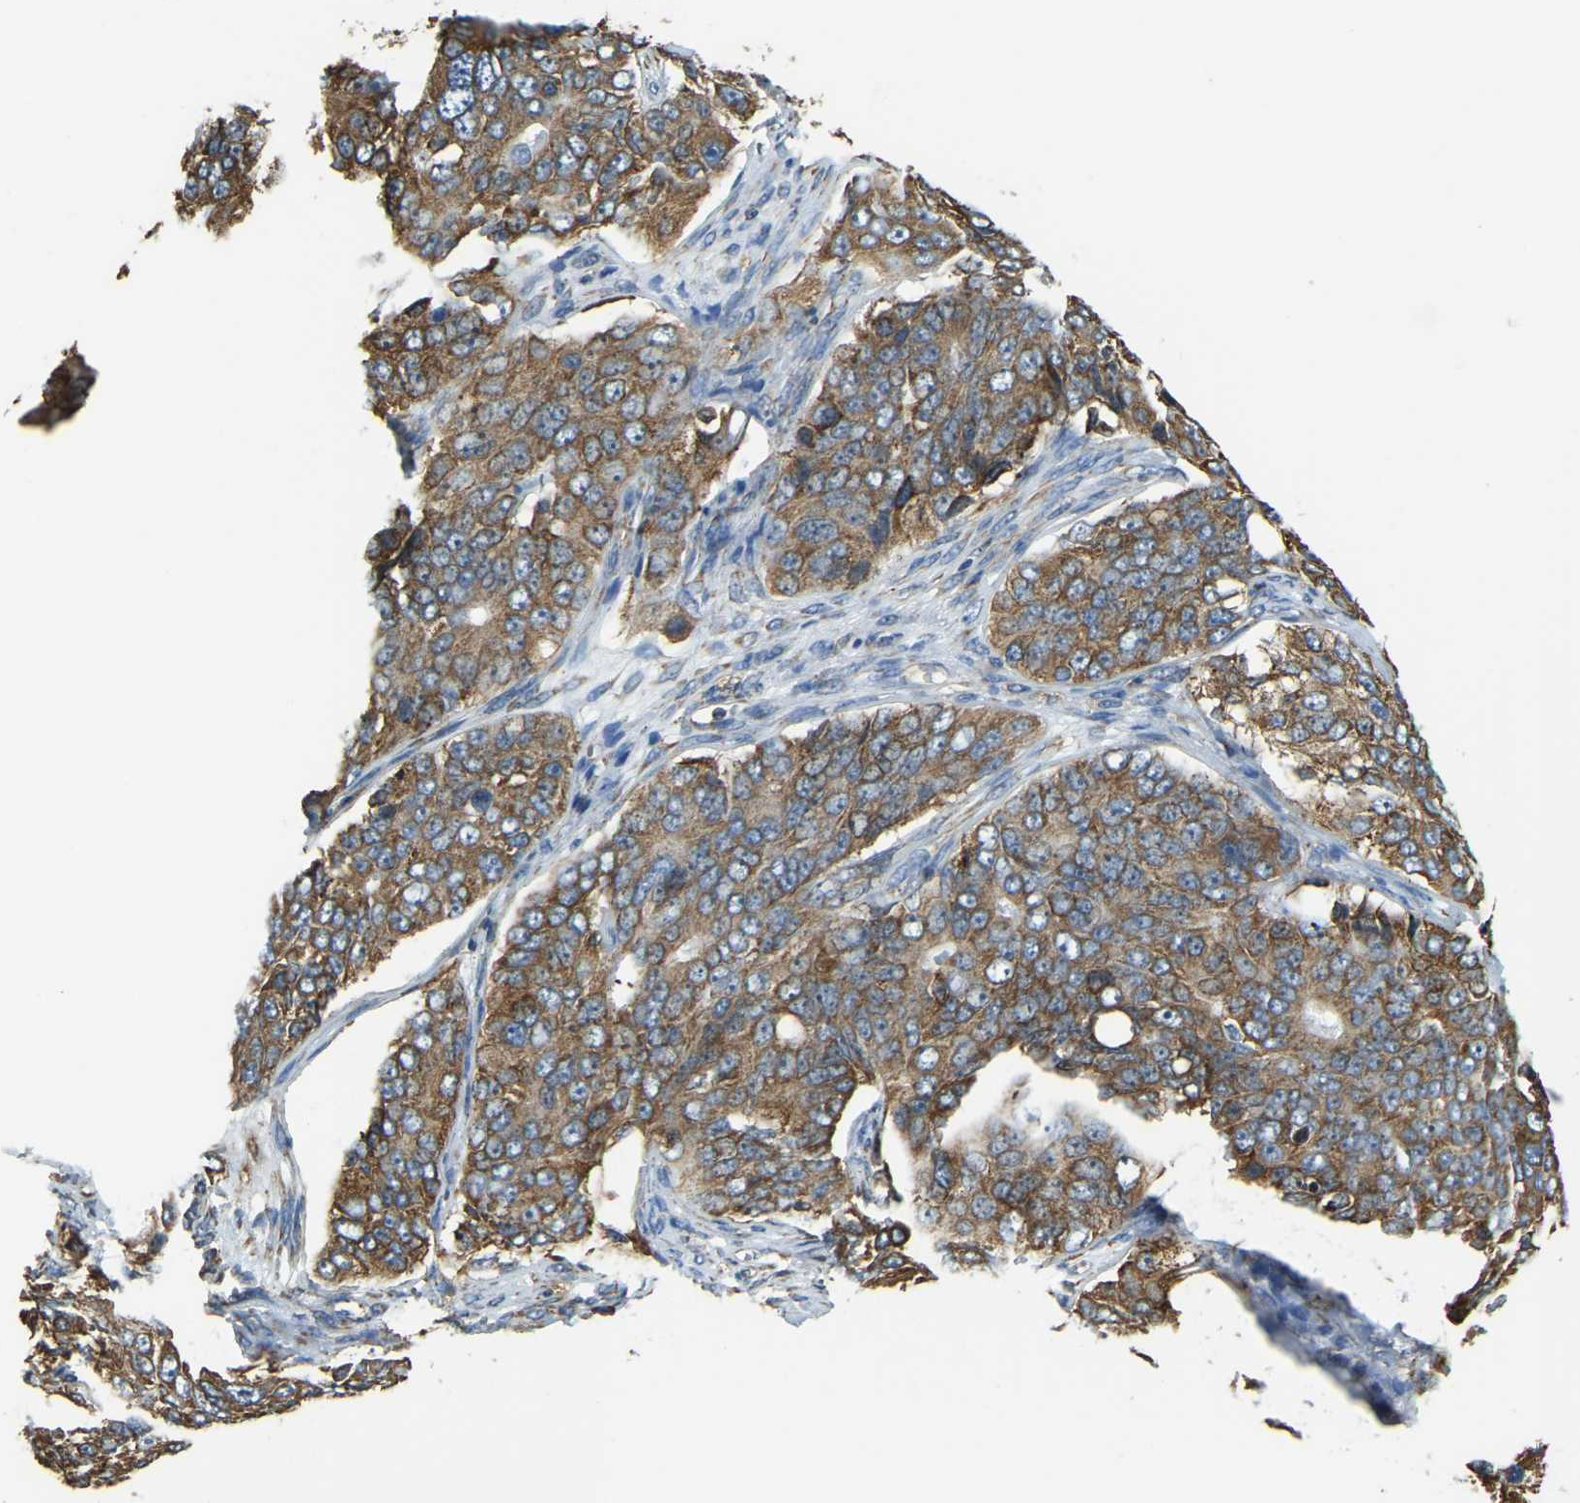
{"staining": {"intensity": "moderate", "quantity": ">75%", "location": "cytoplasmic/membranous"}, "tissue": "ovarian cancer", "cell_type": "Tumor cells", "image_type": "cancer", "snomed": [{"axis": "morphology", "description": "Carcinoma, endometroid"}, {"axis": "topography", "description": "Ovary"}], "caption": "A photomicrograph of ovarian cancer (endometroid carcinoma) stained for a protein reveals moderate cytoplasmic/membranous brown staining in tumor cells.", "gene": "RNF115", "patient": {"sex": "female", "age": 51}}